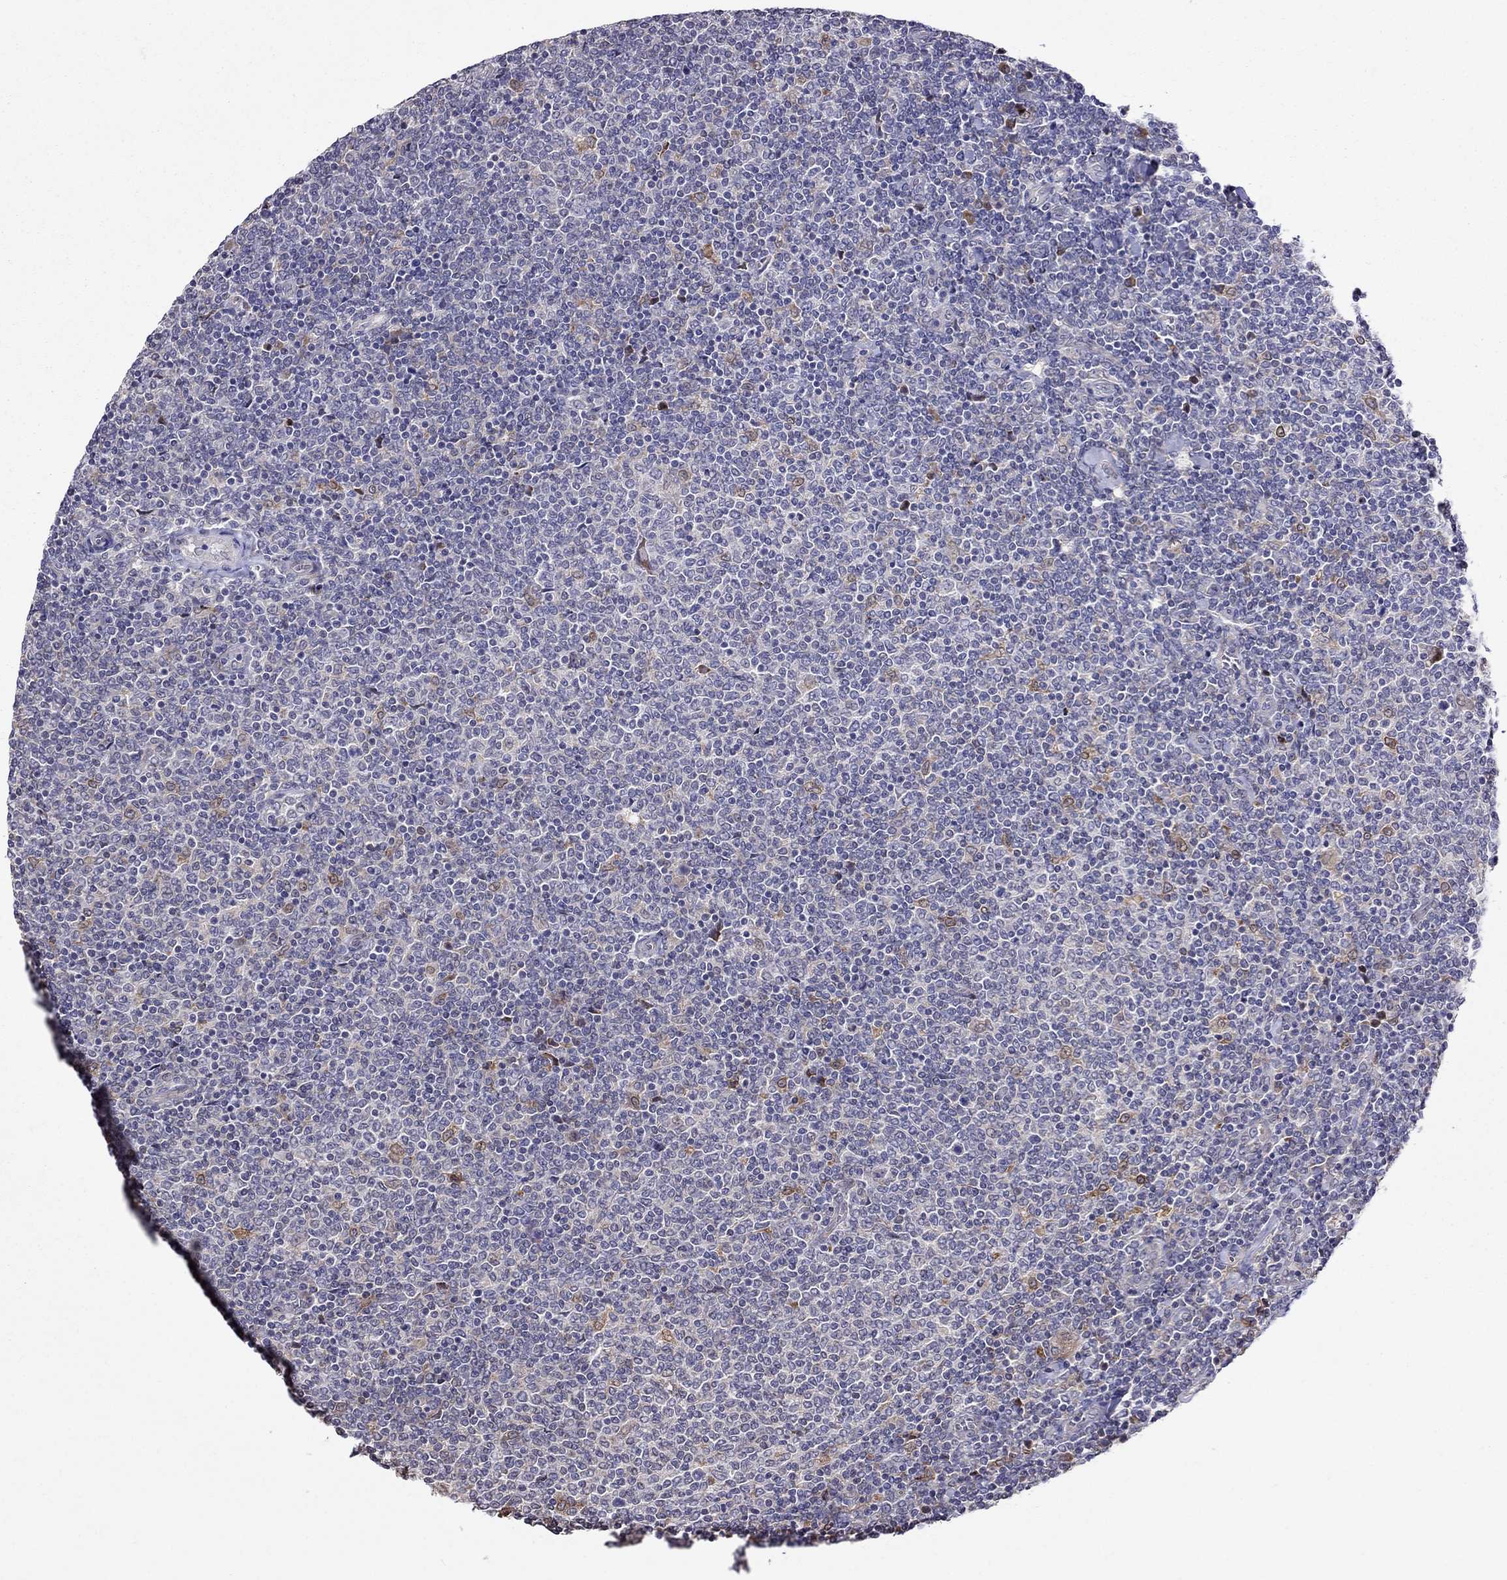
{"staining": {"intensity": "negative", "quantity": "none", "location": "none"}, "tissue": "lymphoma", "cell_type": "Tumor cells", "image_type": "cancer", "snomed": [{"axis": "morphology", "description": "Malignant lymphoma, non-Hodgkin's type, Low grade"}, {"axis": "topography", "description": "Lymph node"}], "caption": "Low-grade malignant lymphoma, non-Hodgkin's type was stained to show a protein in brown. There is no significant positivity in tumor cells.", "gene": "ADAM28", "patient": {"sex": "male", "age": 52}}